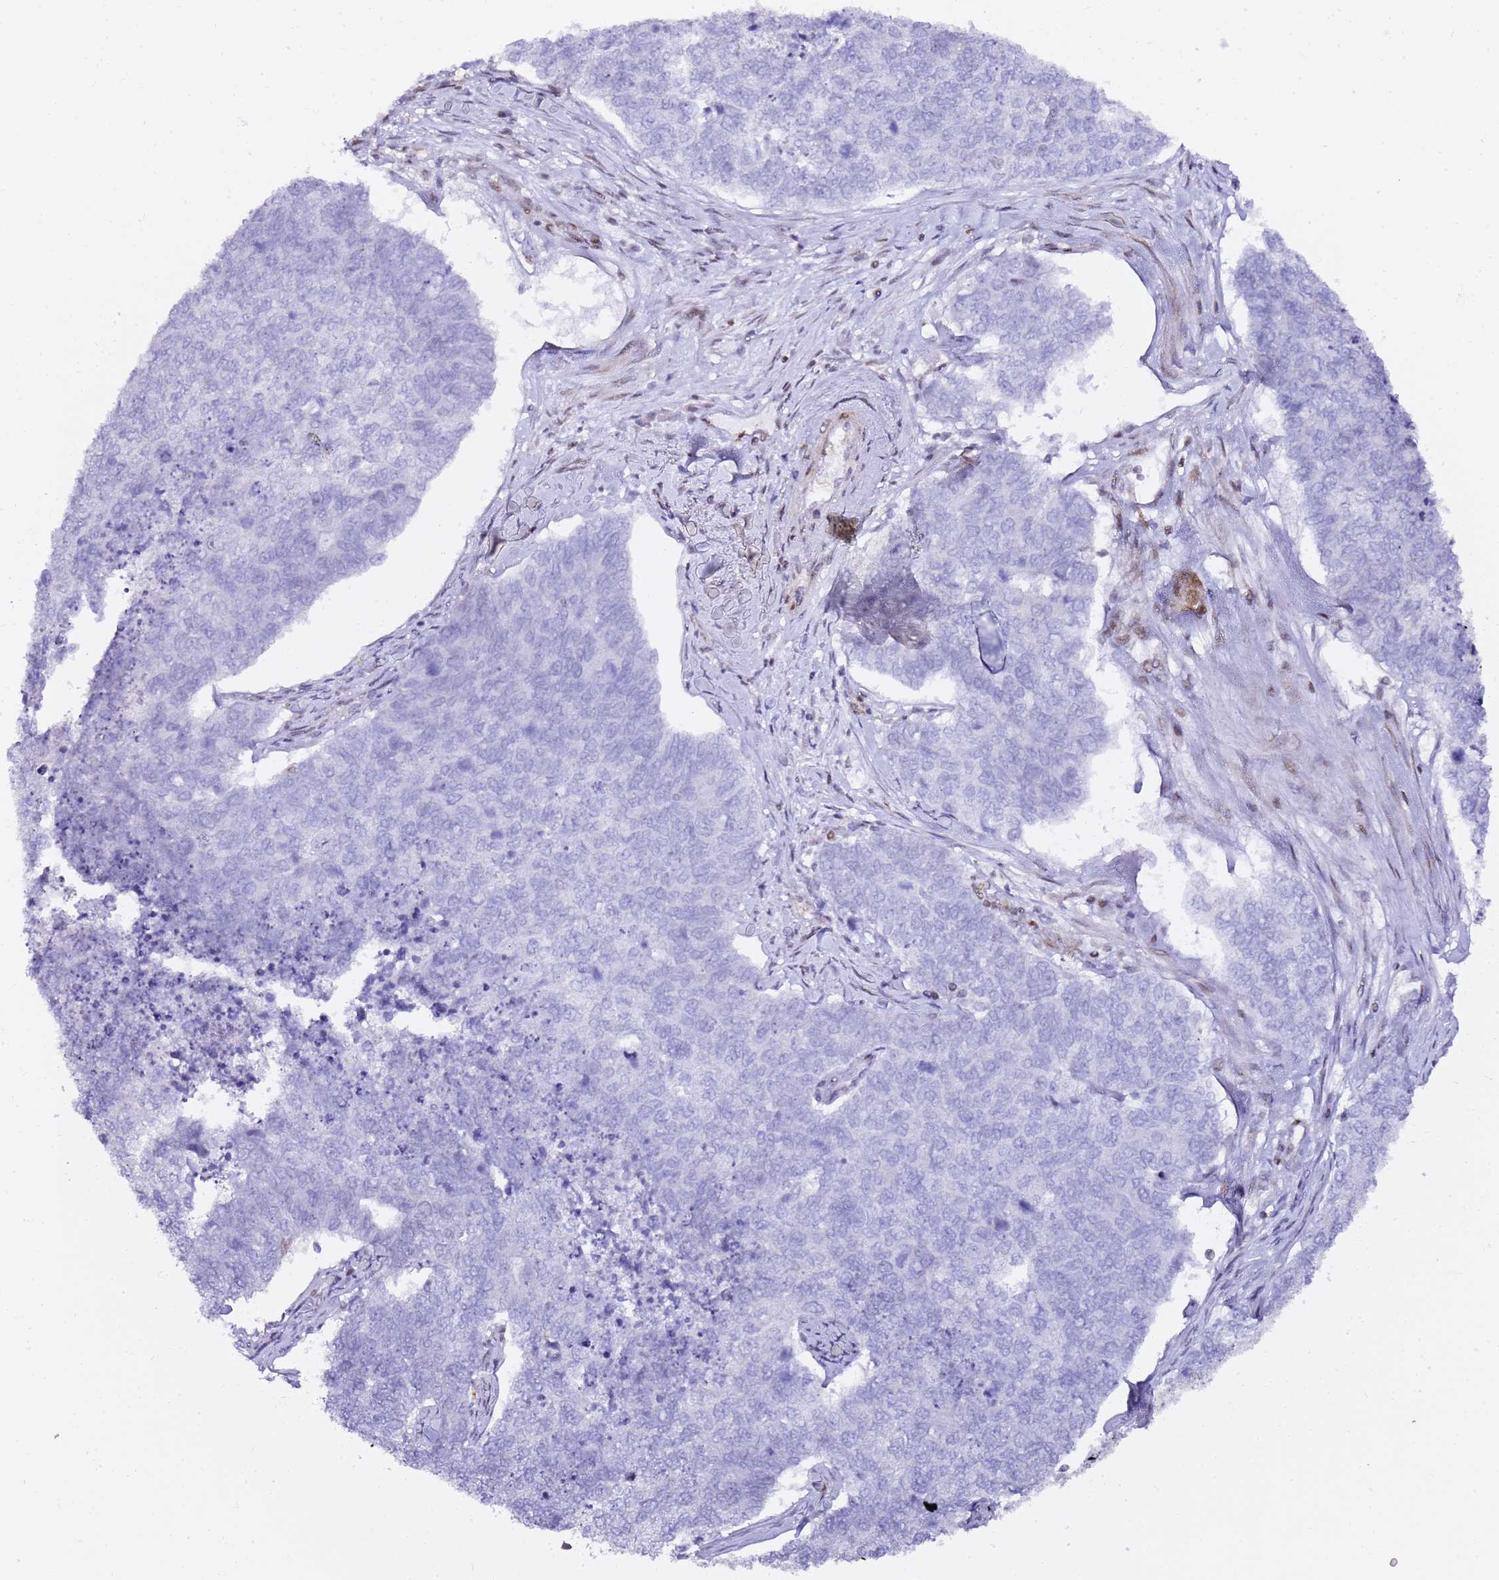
{"staining": {"intensity": "negative", "quantity": "none", "location": "none"}, "tissue": "cervical cancer", "cell_type": "Tumor cells", "image_type": "cancer", "snomed": [{"axis": "morphology", "description": "Squamous cell carcinoma, NOS"}, {"axis": "topography", "description": "Cervix"}], "caption": "Tumor cells show no significant expression in squamous cell carcinoma (cervical). (Immunohistochemistry (ihc), brightfield microscopy, high magnification).", "gene": "GBP2", "patient": {"sex": "female", "age": 63}}